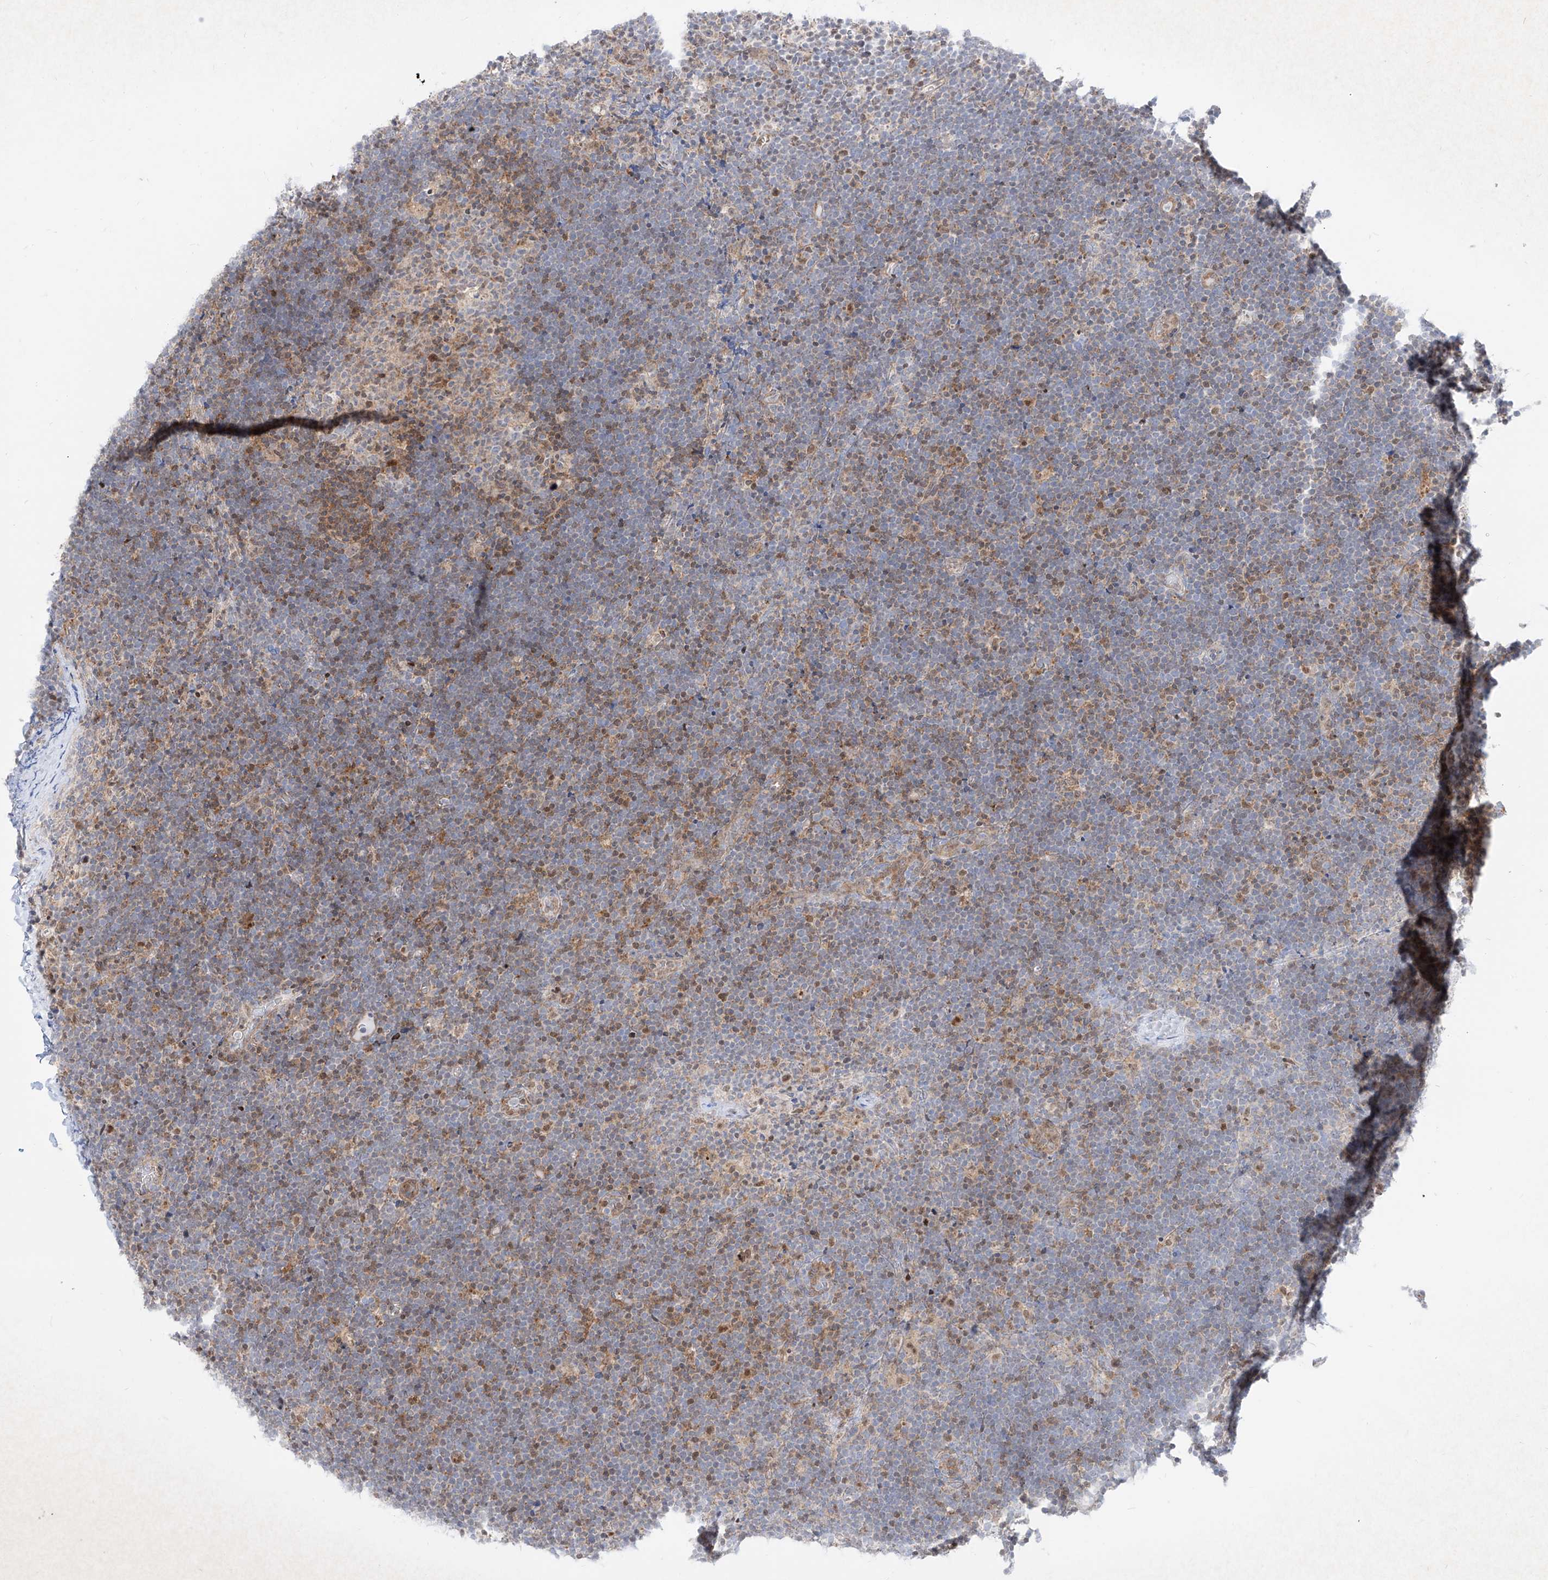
{"staining": {"intensity": "moderate", "quantity": "<25%", "location": "cytoplasmic/membranous,nuclear"}, "tissue": "lymphoma", "cell_type": "Tumor cells", "image_type": "cancer", "snomed": [{"axis": "morphology", "description": "Malignant lymphoma, non-Hodgkin's type, High grade"}, {"axis": "topography", "description": "Lymph node"}], "caption": "Immunohistochemical staining of human lymphoma shows low levels of moderate cytoplasmic/membranous and nuclear protein staining in approximately <25% of tumor cells.", "gene": "PSMB10", "patient": {"sex": "male", "age": 13}}